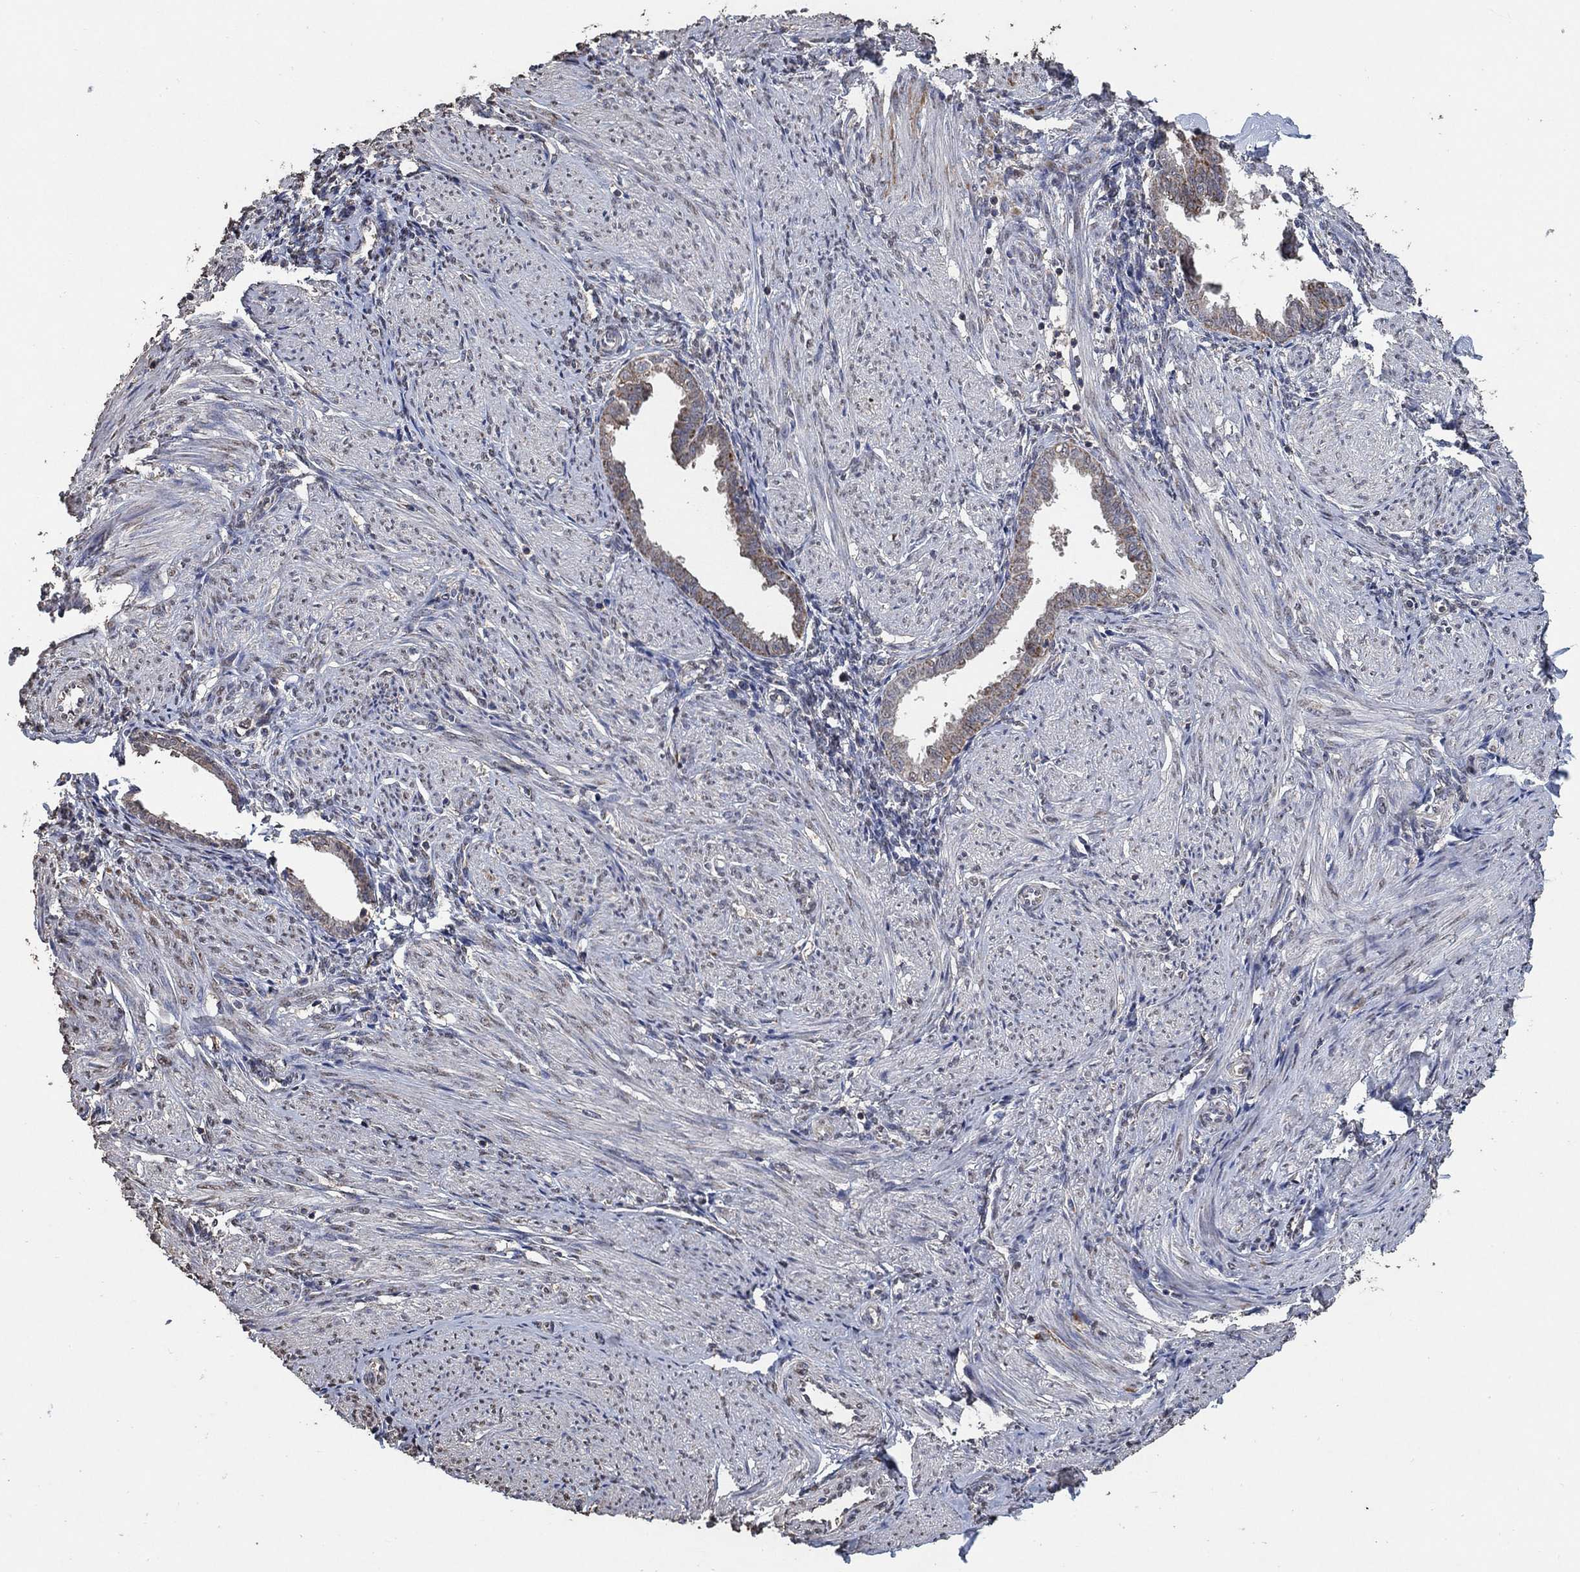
{"staining": {"intensity": "negative", "quantity": "none", "location": "none"}, "tissue": "endometrium", "cell_type": "Cells in endometrial stroma", "image_type": "normal", "snomed": [{"axis": "morphology", "description": "Normal tissue, NOS"}, {"axis": "topography", "description": "Endometrium"}], "caption": "Histopathology image shows no protein expression in cells in endometrial stroma of normal endometrium. Brightfield microscopy of immunohistochemistry (IHC) stained with DAB (brown) and hematoxylin (blue), captured at high magnification.", "gene": "MRPS24", "patient": {"sex": "female", "age": 37}}